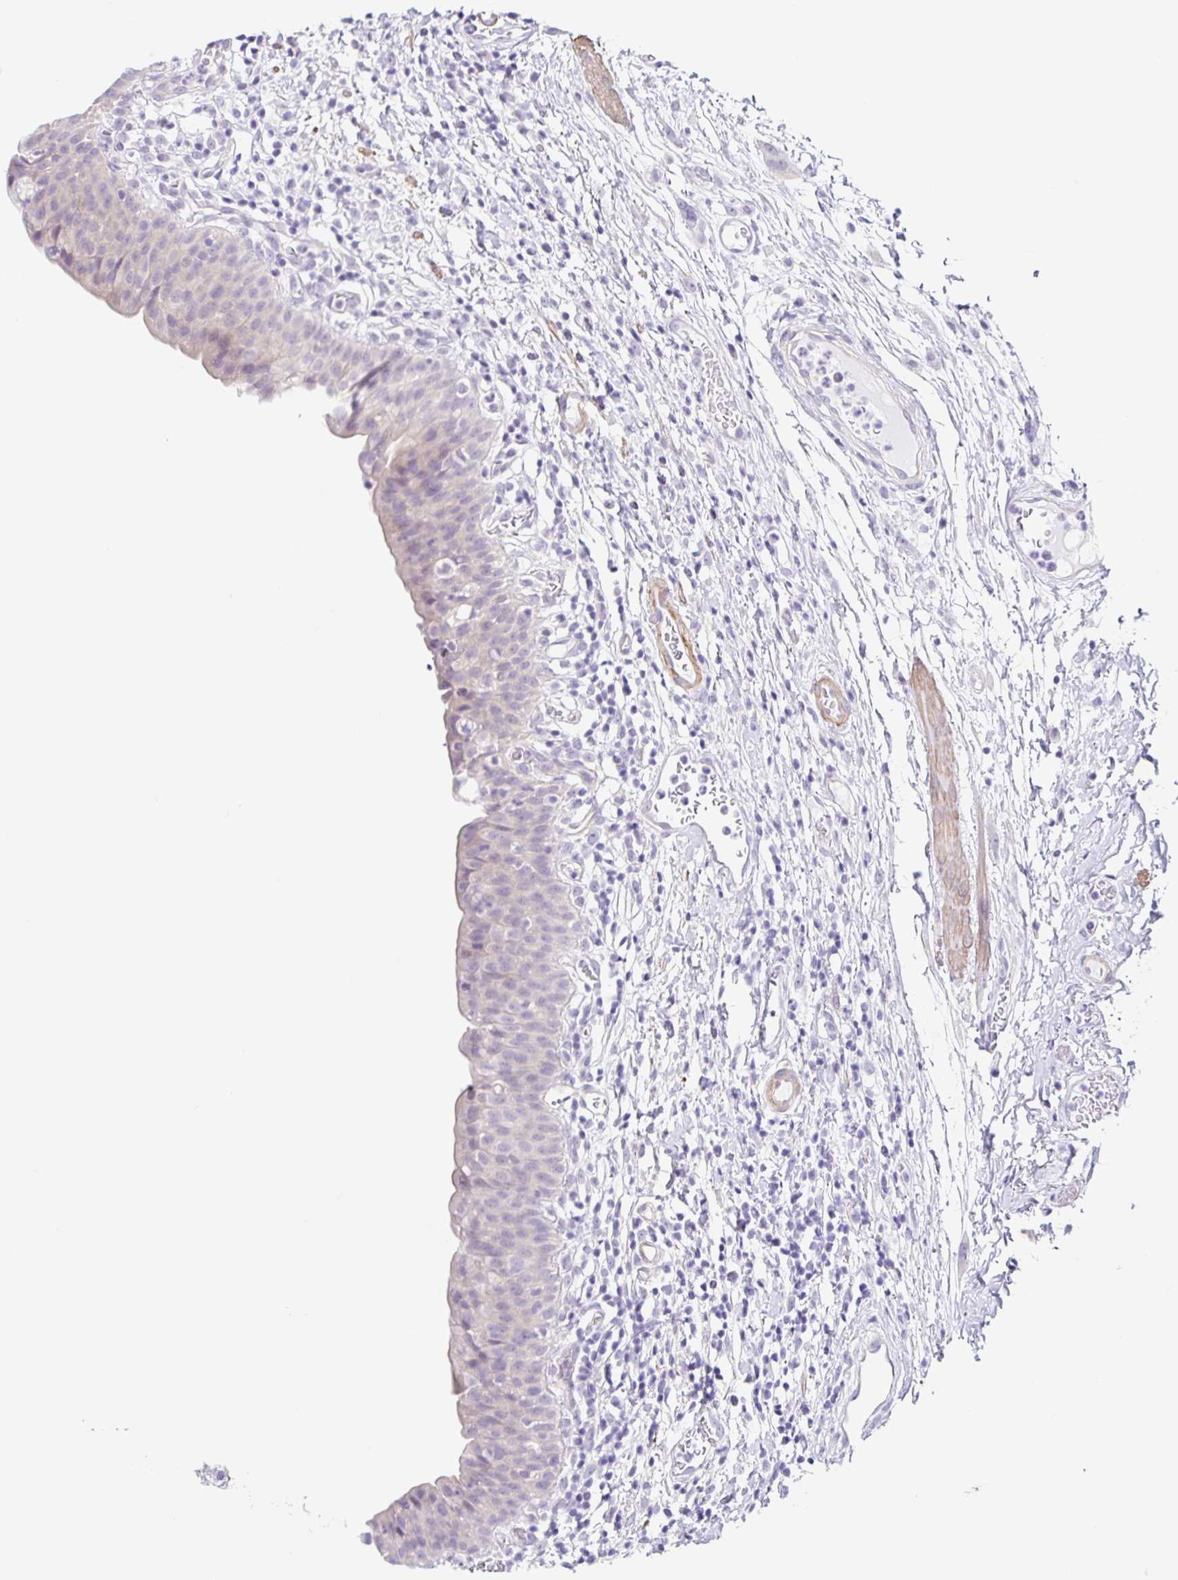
{"staining": {"intensity": "negative", "quantity": "none", "location": "none"}, "tissue": "urinary bladder", "cell_type": "Urothelial cells", "image_type": "normal", "snomed": [{"axis": "morphology", "description": "Normal tissue, NOS"}, {"axis": "morphology", "description": "Inflammation, NOS"}, {"axis": "topography", "description": "Urinary bladder"}], "caption": "High magnification brightfield microscopy of normal urinary bladder stained with DAB (brown) and counterstained with hematoxylin (blue): urothelial cells show no significant positivity.", "gene": "DCAF17", "patient": {"sex": "male", "age": 57}}